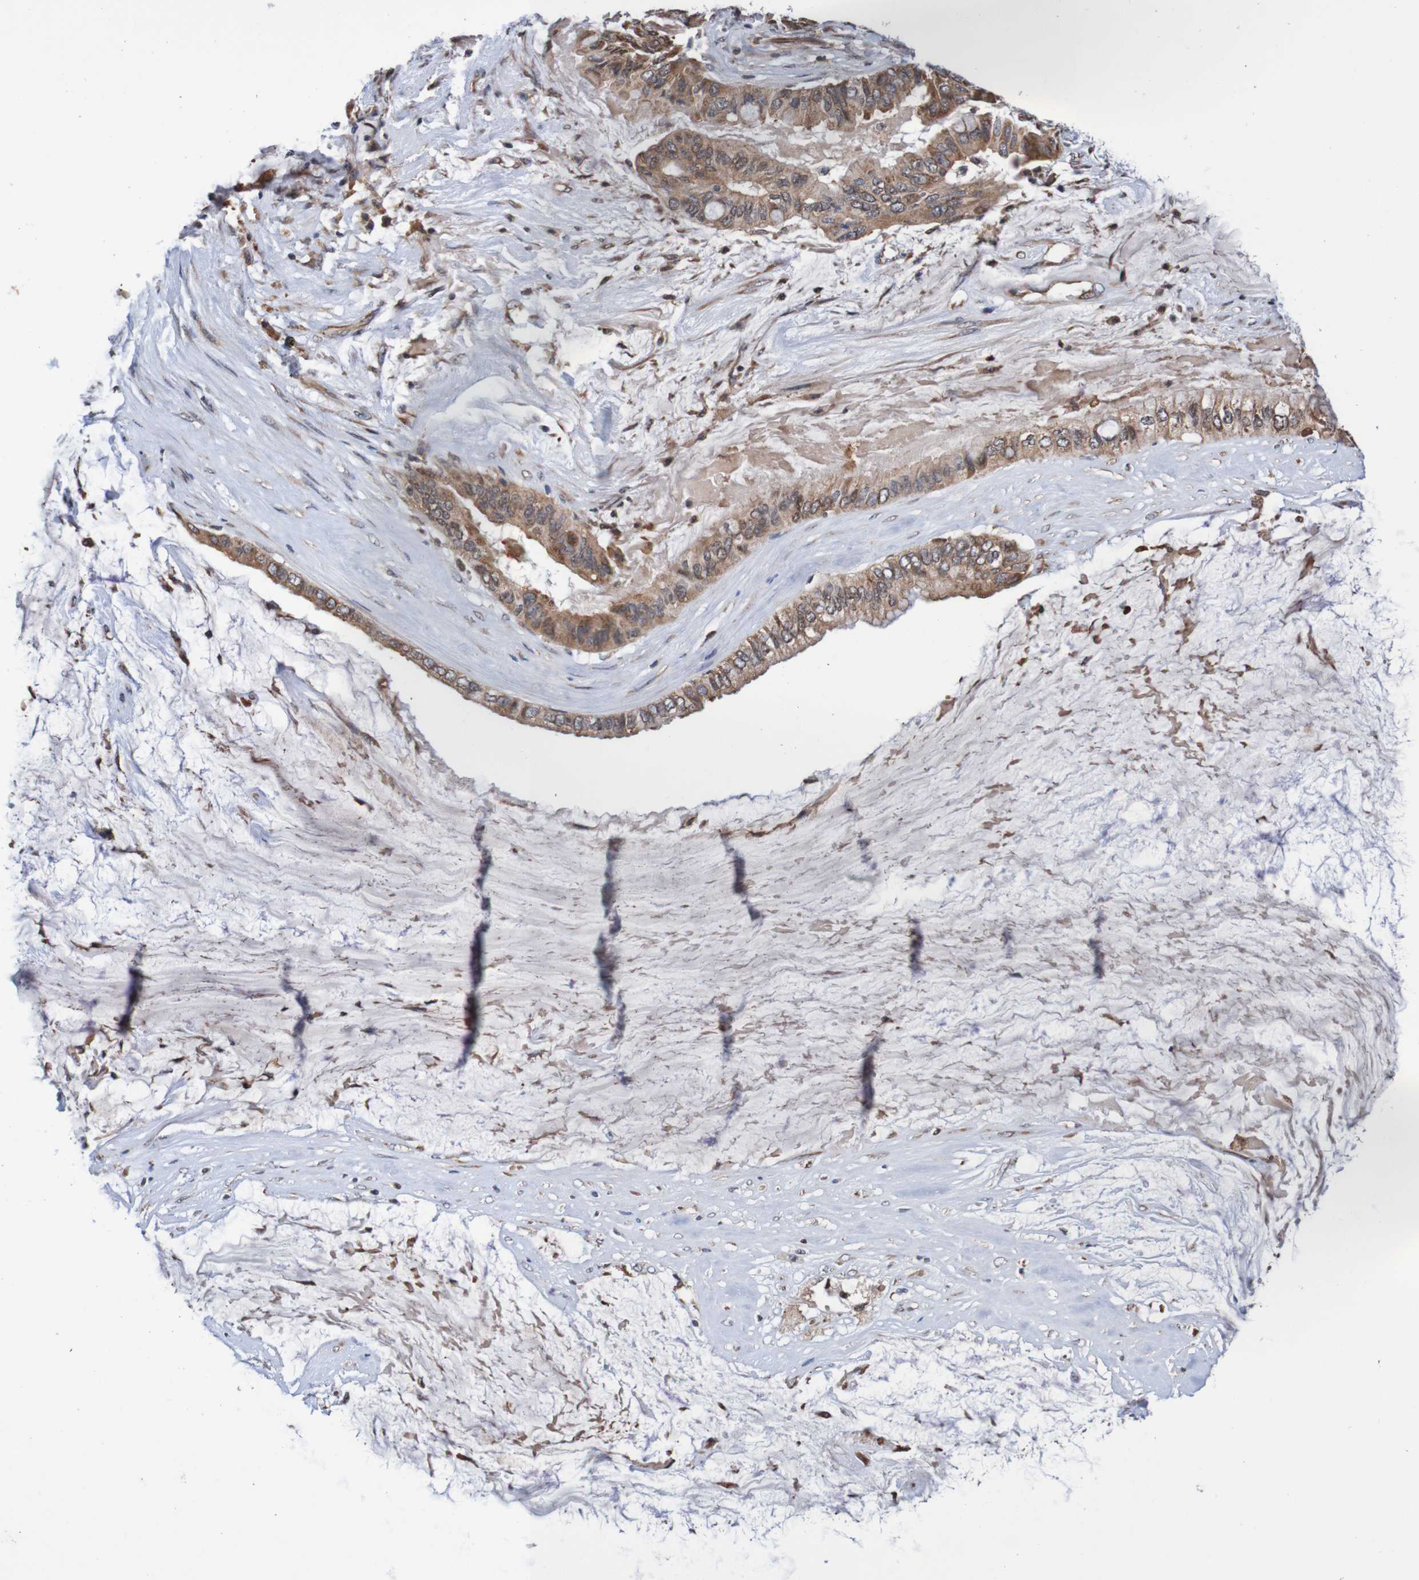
{"staining": {"intensity": "moderate", "quantity": ">75%", "location": "cytoplasmic/membranous"}, "tissue": "ovarian cancer", "cell_type": "Tumor cells", "image_type": "cancer", "snomed": [{"axis": "morphology", "description": "Cystadenocarcinoma, mucinous, NOS"}, {"axis": "topography", "description": "Ovary"}], "caption": "Tumor cells demonstrate medium levels of moderate cytoplasmic/membranous expression in approximately >75% of cells in ovarian cancer (mucinous cystadenocarcinoma).", "gene": "AXIN1", "patient": {"sex": "female", "age": 80}}